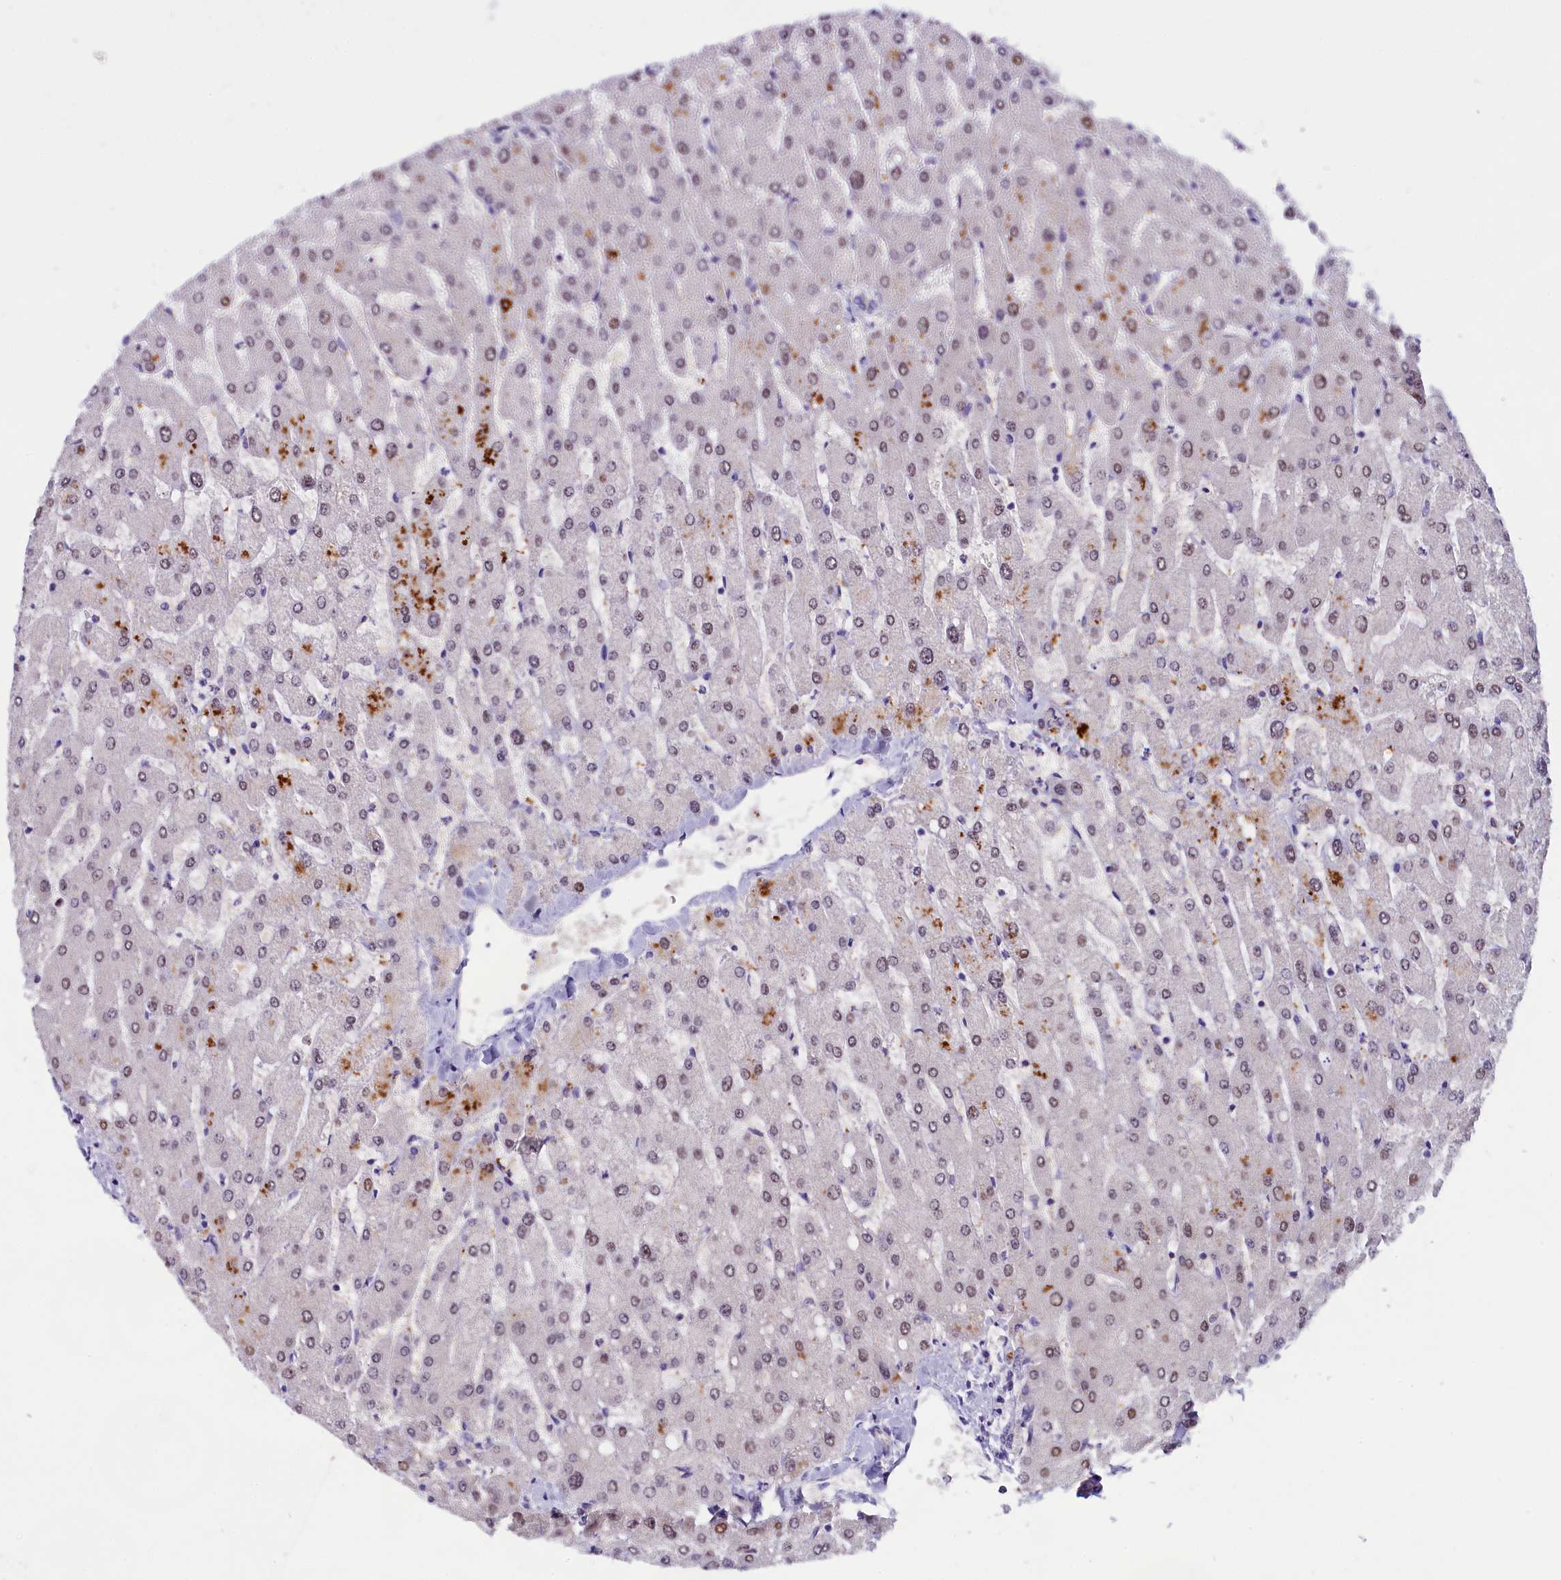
{"staining": {"intensity": "negative", "quantity": "none", "location": "none"}, "tissue": "liver", "cell_type": "Cholangiocytes", "image_type": "normal", "snomed": [{"axis": "morphology", "description": "Normal tissue, NOS"}, {"axis": "topography", "description": "Liver"}], "caption": "Cholangiocytes are negative for brown protein staining in unremarkable liver.", "gene": "C9orf40", "patient": {"sex": "male", "age": 55}}